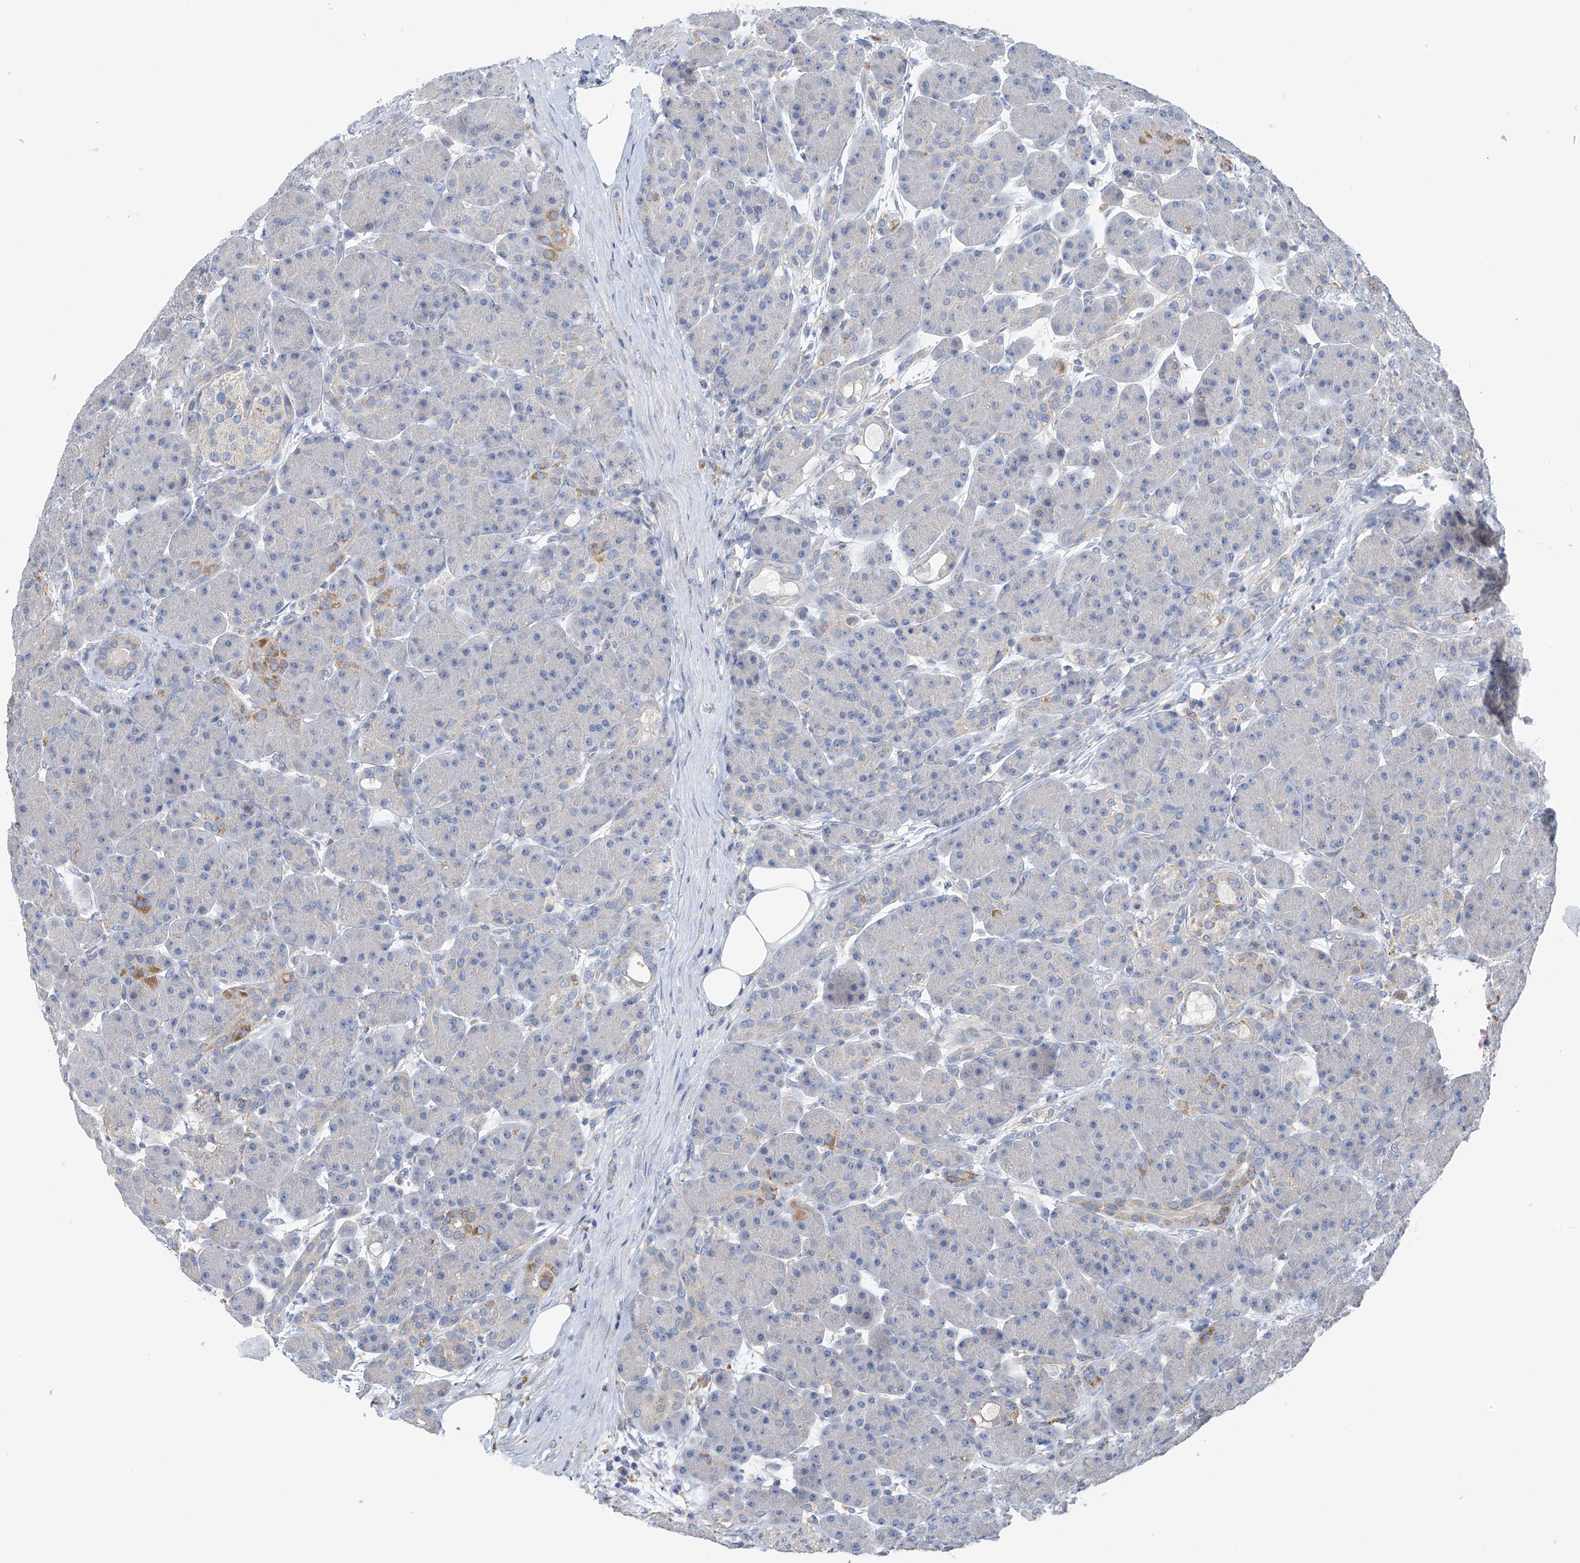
{"staining": {"intensity": "weak", "quantity": "<25%", "location": "cytoplasmic/membranous"}, "tissue": "pancreas", "cell_type": "Exocrine glandular cells", "image_type": "normal", "snomed": [{"axis": "morphology", "description": "Normal tissue, NOS"}, {"axis": "topography", "description": "Pancreas"}], "caption": "This is an IHC image of benign pancreas. There is no positivity in exocrine glandular cells.", "gene": "SYN3", "patient": {"sex": "male", "age": 63}}